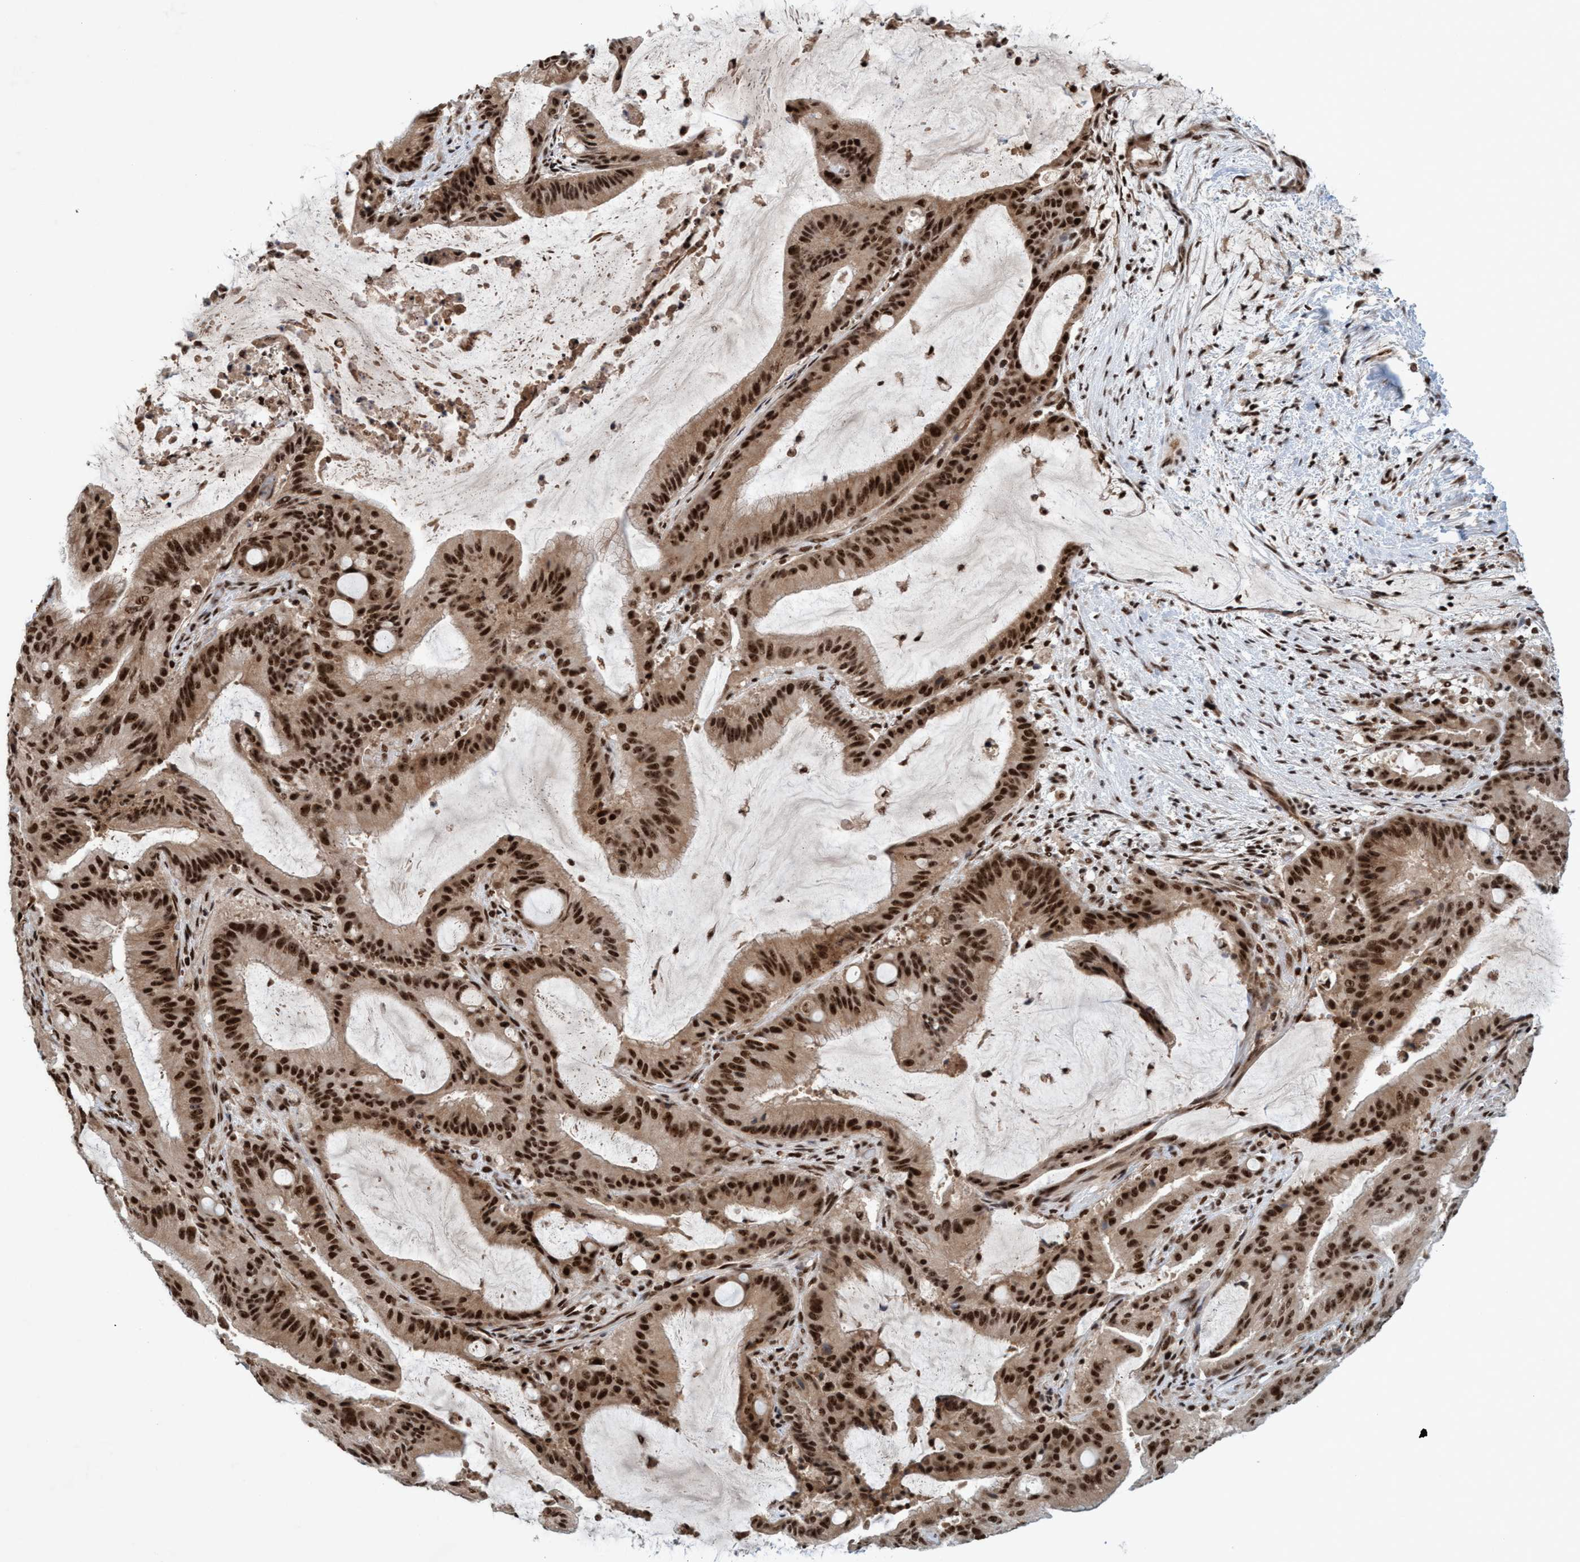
{"staining": {"intensity": "strong", "quantity": ">75%", "location": "nuclear"}, "tissue": "liver cancer", "cell_type": "Tumor cells", "image_type": "cancer", "snomed": [{"axis": "morphology", "description": "Normal tissue, NOS"}, {"axis": "morphology", "description": "Cholangiocarcinoma"}, {"axis": "topography", "description": "Liver"}, {"axis": "topography", "description": "Peripheral nerve tissue"}], "caption": "Strong nuclear protein staining is identified in approximately >75% of tumor cells in liver cancer (cholangiocarcinoma). The staining was performed using DAB, with brown indicating positive protein expression. Nuclei are stained blue with hematoxylin.", "gene": "SMCR8", "patient": {"sex": "female", "age": 73}}